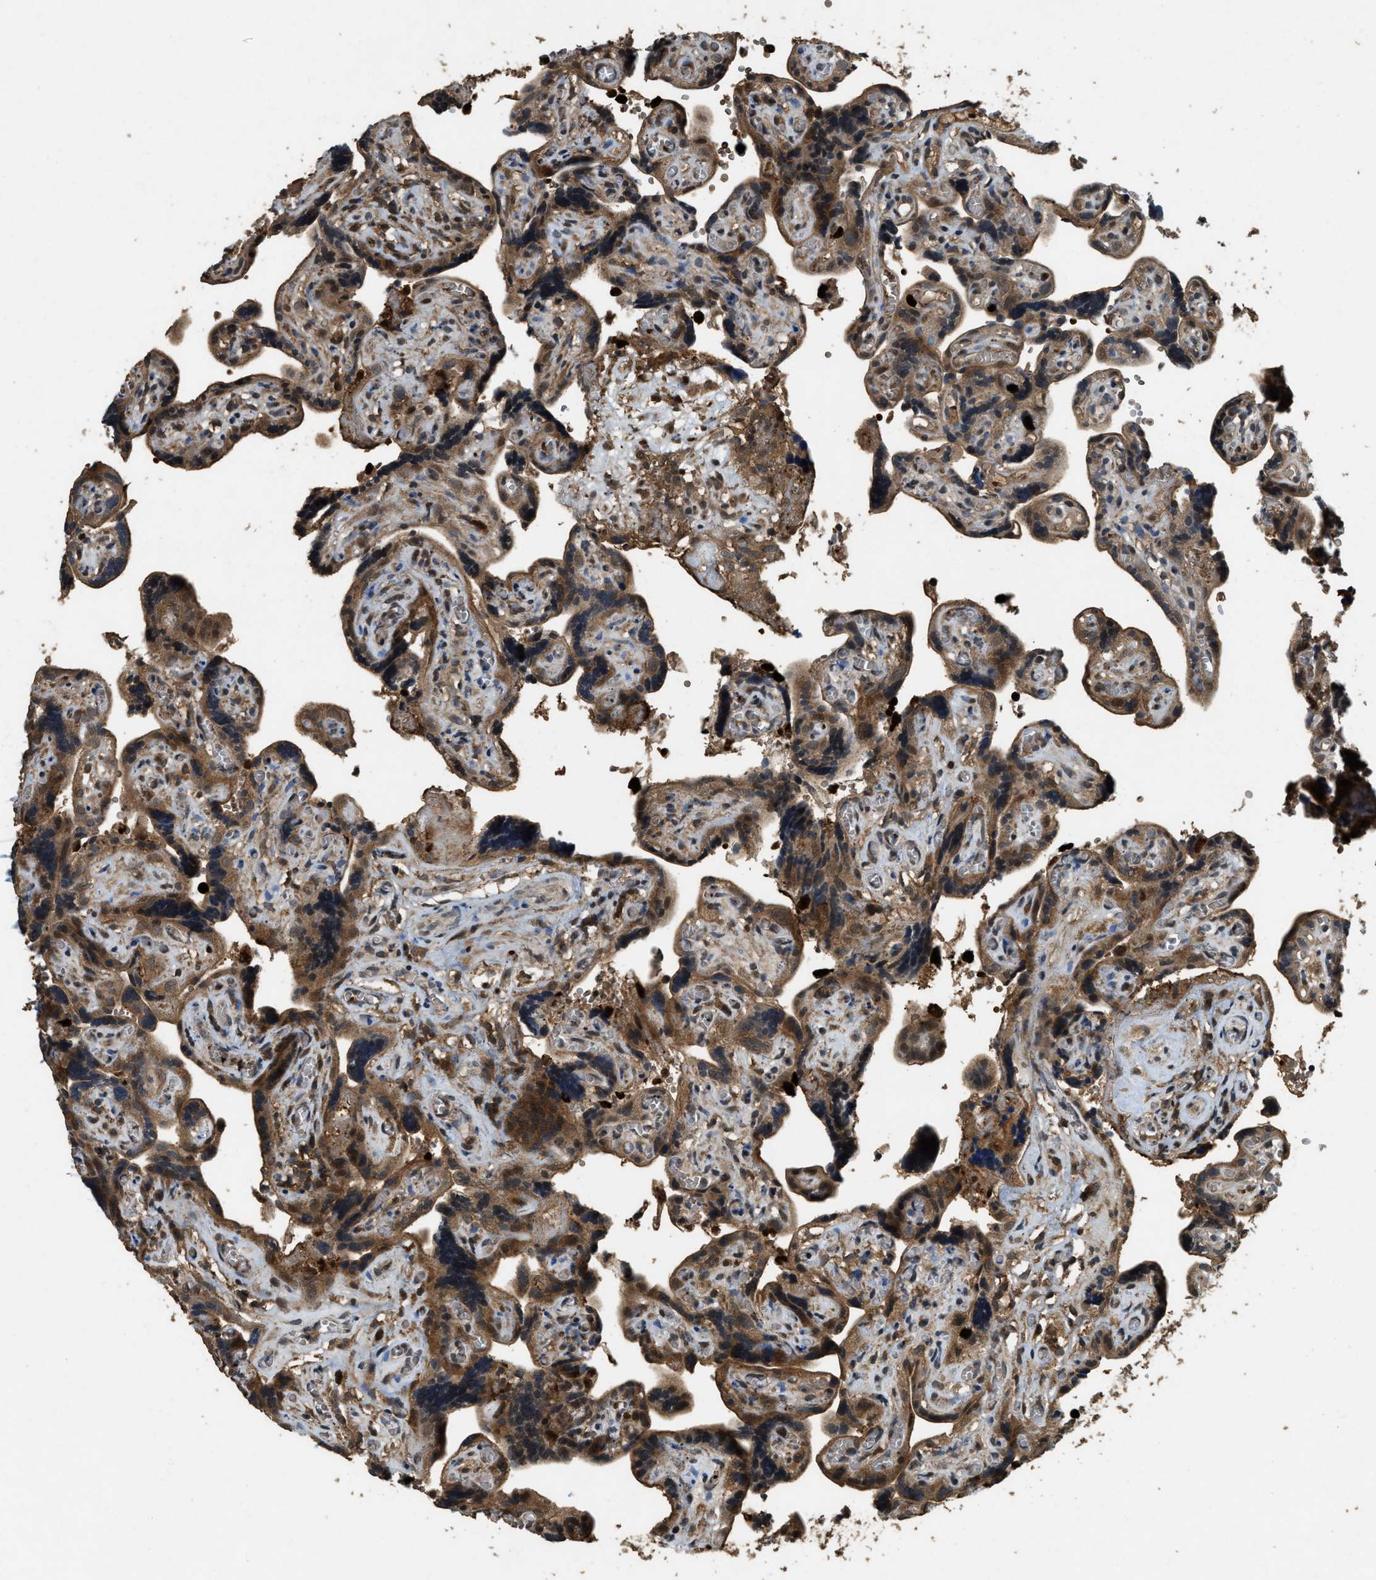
{"staining": {"intensity": "moderate", "quantity": ">75%", "location": "cytoplasmic/membranous"}, "tissue": "placenta", "cell_type": "Decidual cells", "image_type": "normal", "snomed": [{"axis": "morphology", "description": "Normal tissue, NOS"}, {"axis": "topography", "description": "Placenta"}], "caption": "Immunohistochemical staining of benign human placenta reveals medium levels of moderate cytoplasmic/membranous positivity in about >75% of decidual cells.", "gene": "RNF141", "patient": {"sex": "female", "age": 30}}